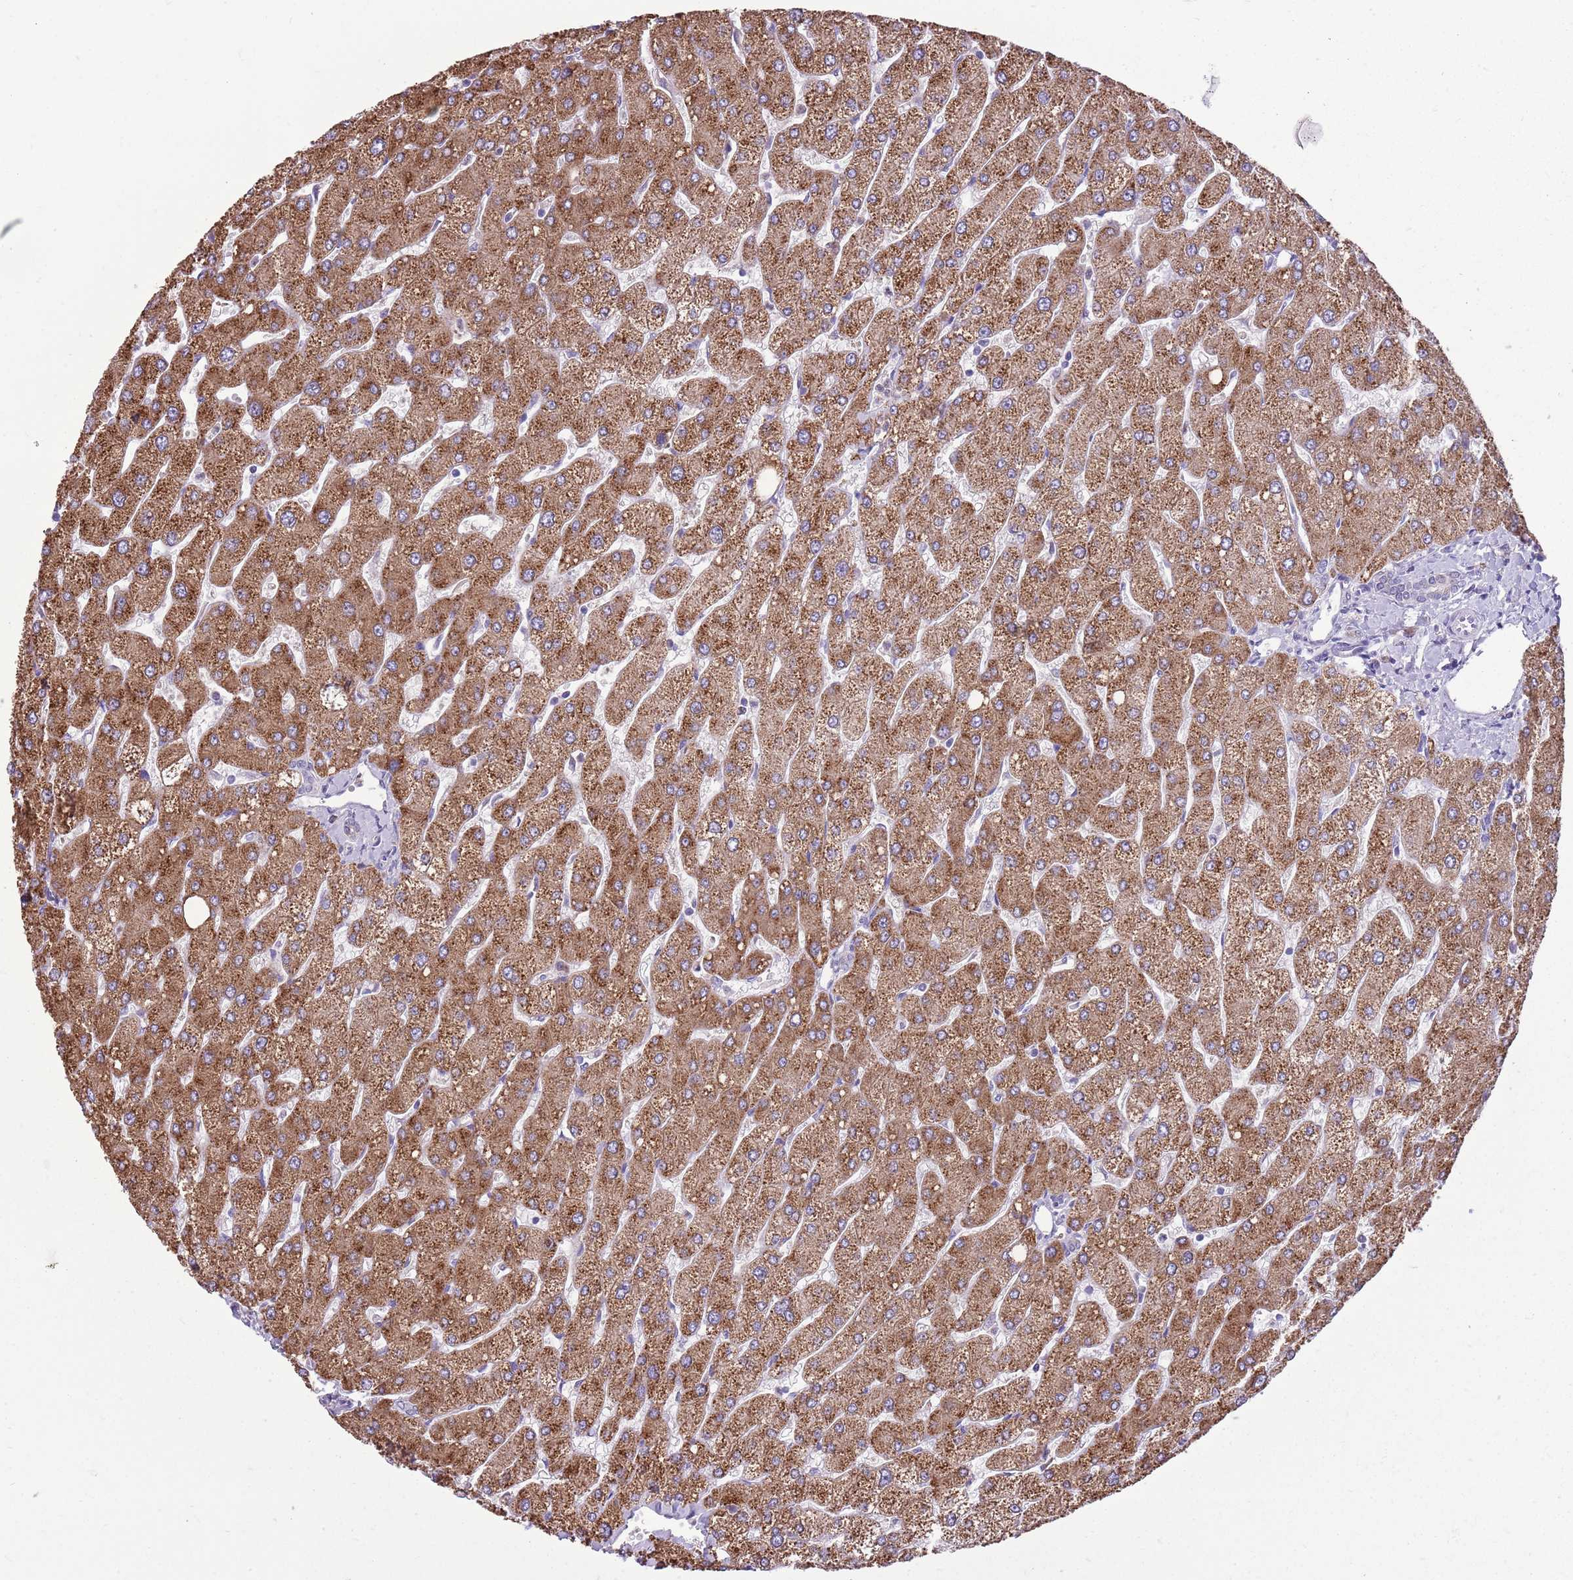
{"staining": {"intensity": "weak", "quantity": "<25%", "location": "cytoplasmic/membranous"}, "tissue": "liver", "cell_type": "Cholangiocytes", "image_type": "normal", "snomed": [{"axis": "morphology", "description": "Normal tissue, NOS"}, {"axis": "topography", "description": "Liver"}], "caption": "IHC micrograph of unremarkable liver: human liver stained with DAB exhibits no significant protein staining in cholangiocytes. (DAB immunohistochemistry (IHC) with hematoxylin counter stain).", "gene": "KCTD19", "patient": {"sex": "male", "age": 55}}